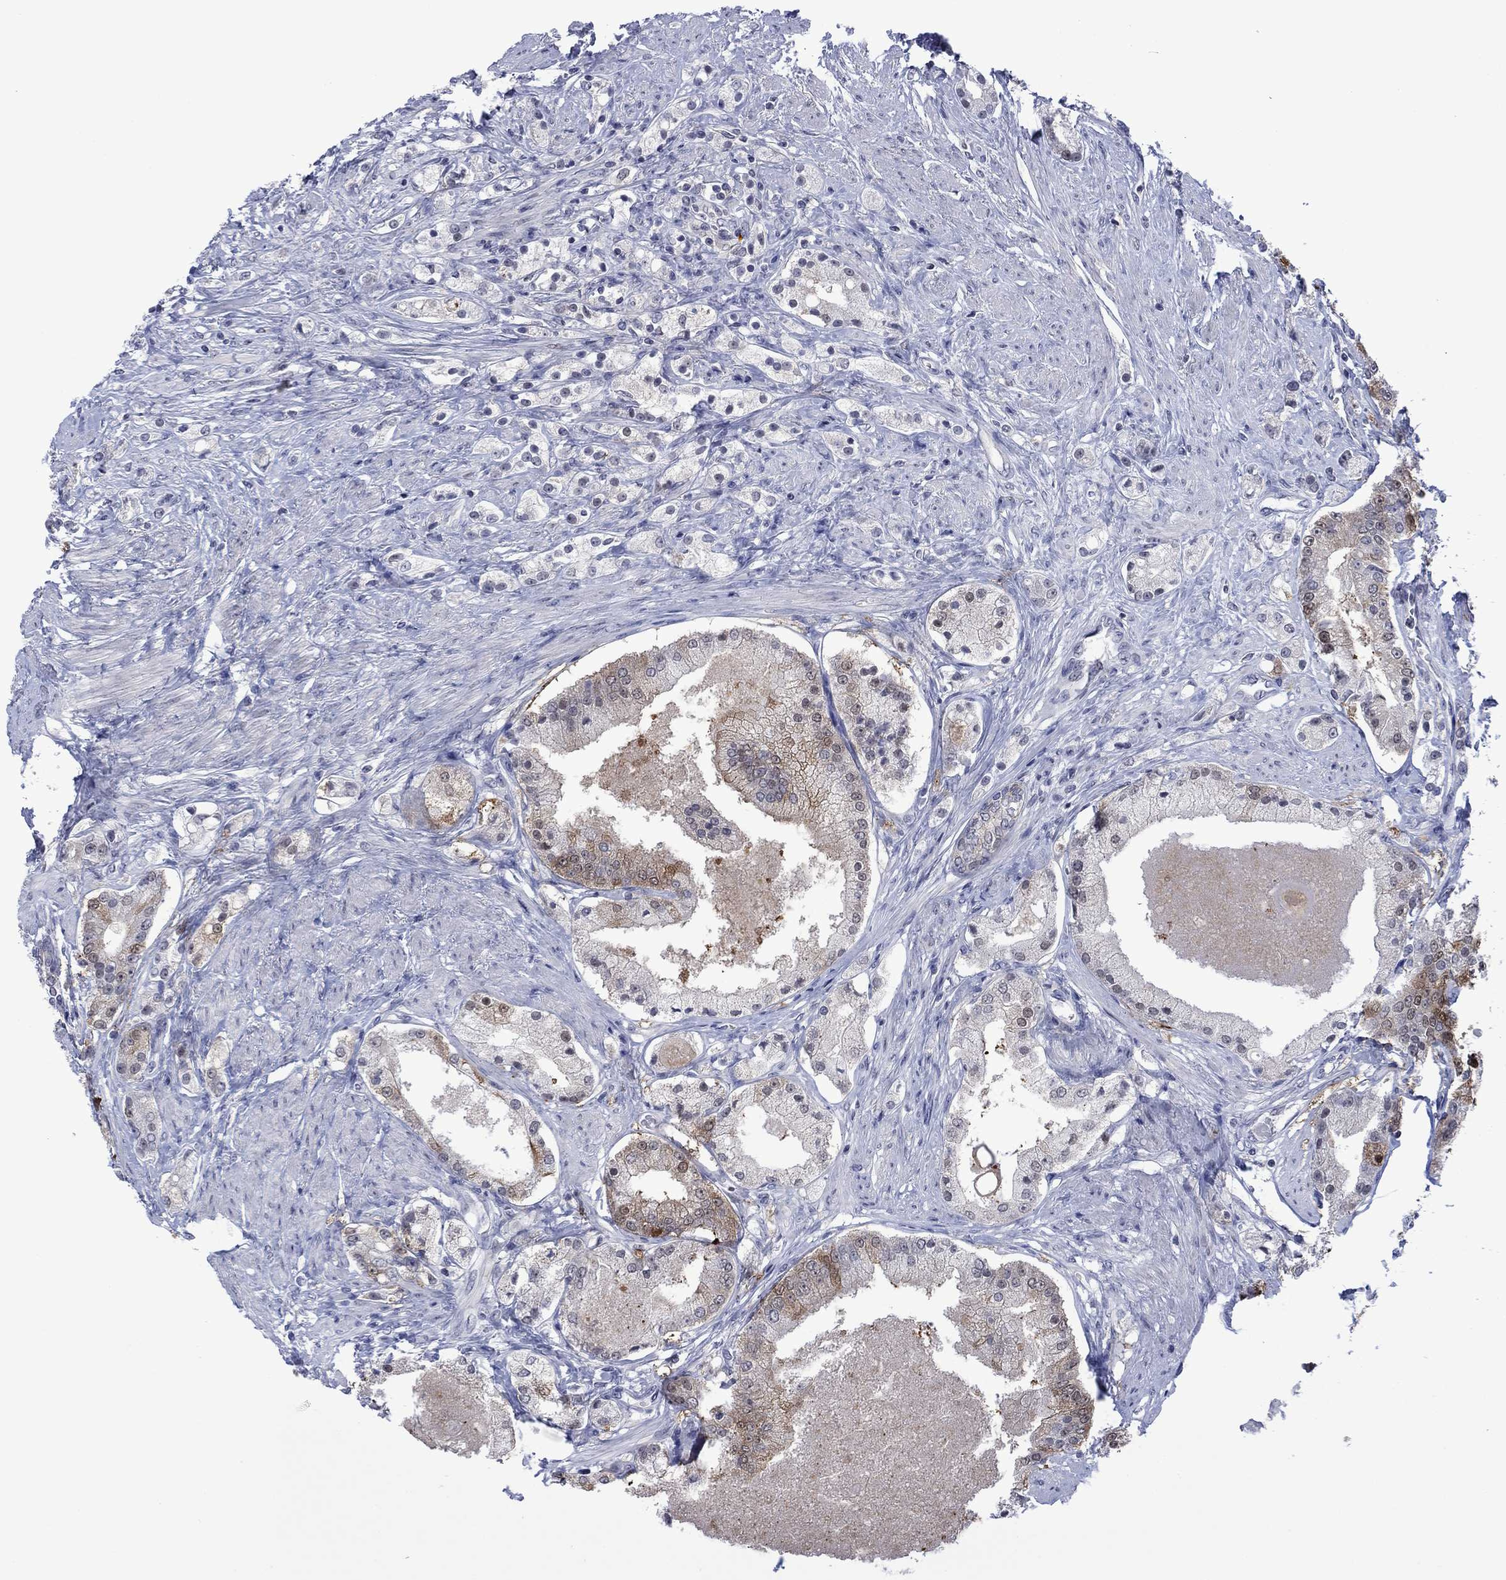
{"staining": {"intensity": "negative", "quantity": "none", "location": "none"}, "tissue": "prostate cancer", "cell_type": "Tumor cells", "image_type": "cancer", "snomed": [{"axis": "morphology", "description": "Adenocarcinoma, NOS"}, {"axis": "topography", "description": "Prostate and seminal vesicle, NOS"}, {"axis": "topography", "description": "Prostate"}], "caption": "Human adenocarcinoma (prostate) stained for a protein using IHC exhibits no staining in tumor cells.", "gene": "AGL", "patient": {"sex": "male", "age": 67}}